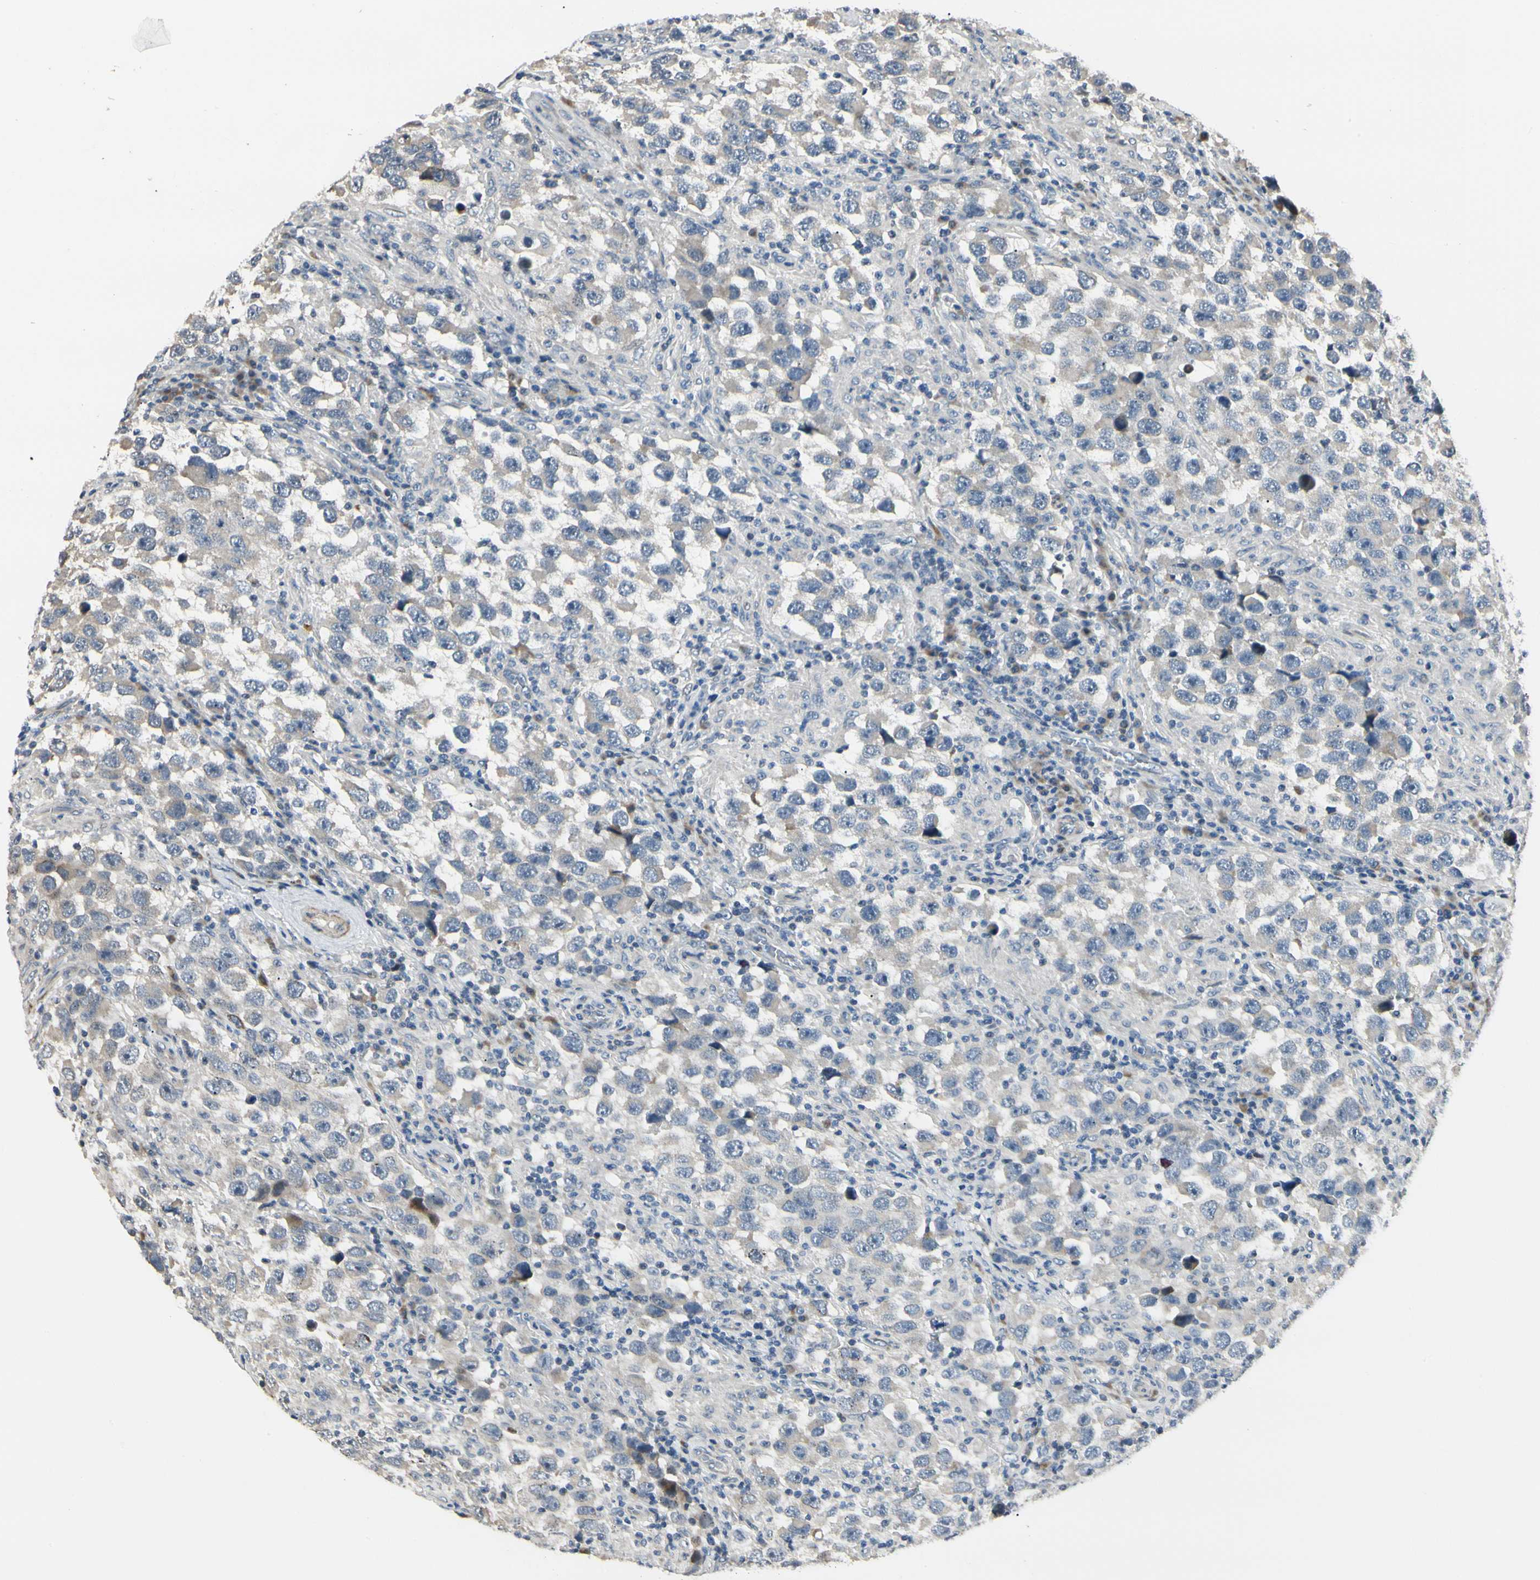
{"staining": {"intensity": "weak", "quantity": ">75%", "location": "cytoplasmic/membranous"}, "tissue": "testis cancer", "cell_type": "Tumor cells", "image_type": "cancer", "snomed": [{"axis": "morphology", "description": "Carcinoma, Embryonal, NOS"}, {"axis": "topography", "description": "Testis"}], "caption": "Testis cancer tissue displays weak cytoplasmic/membranous staining in about >75% of tumor cells, visualized by immunohistochemistry.", "gene": "P4HA3", "patient": {"sex": "male", "age": 21}}